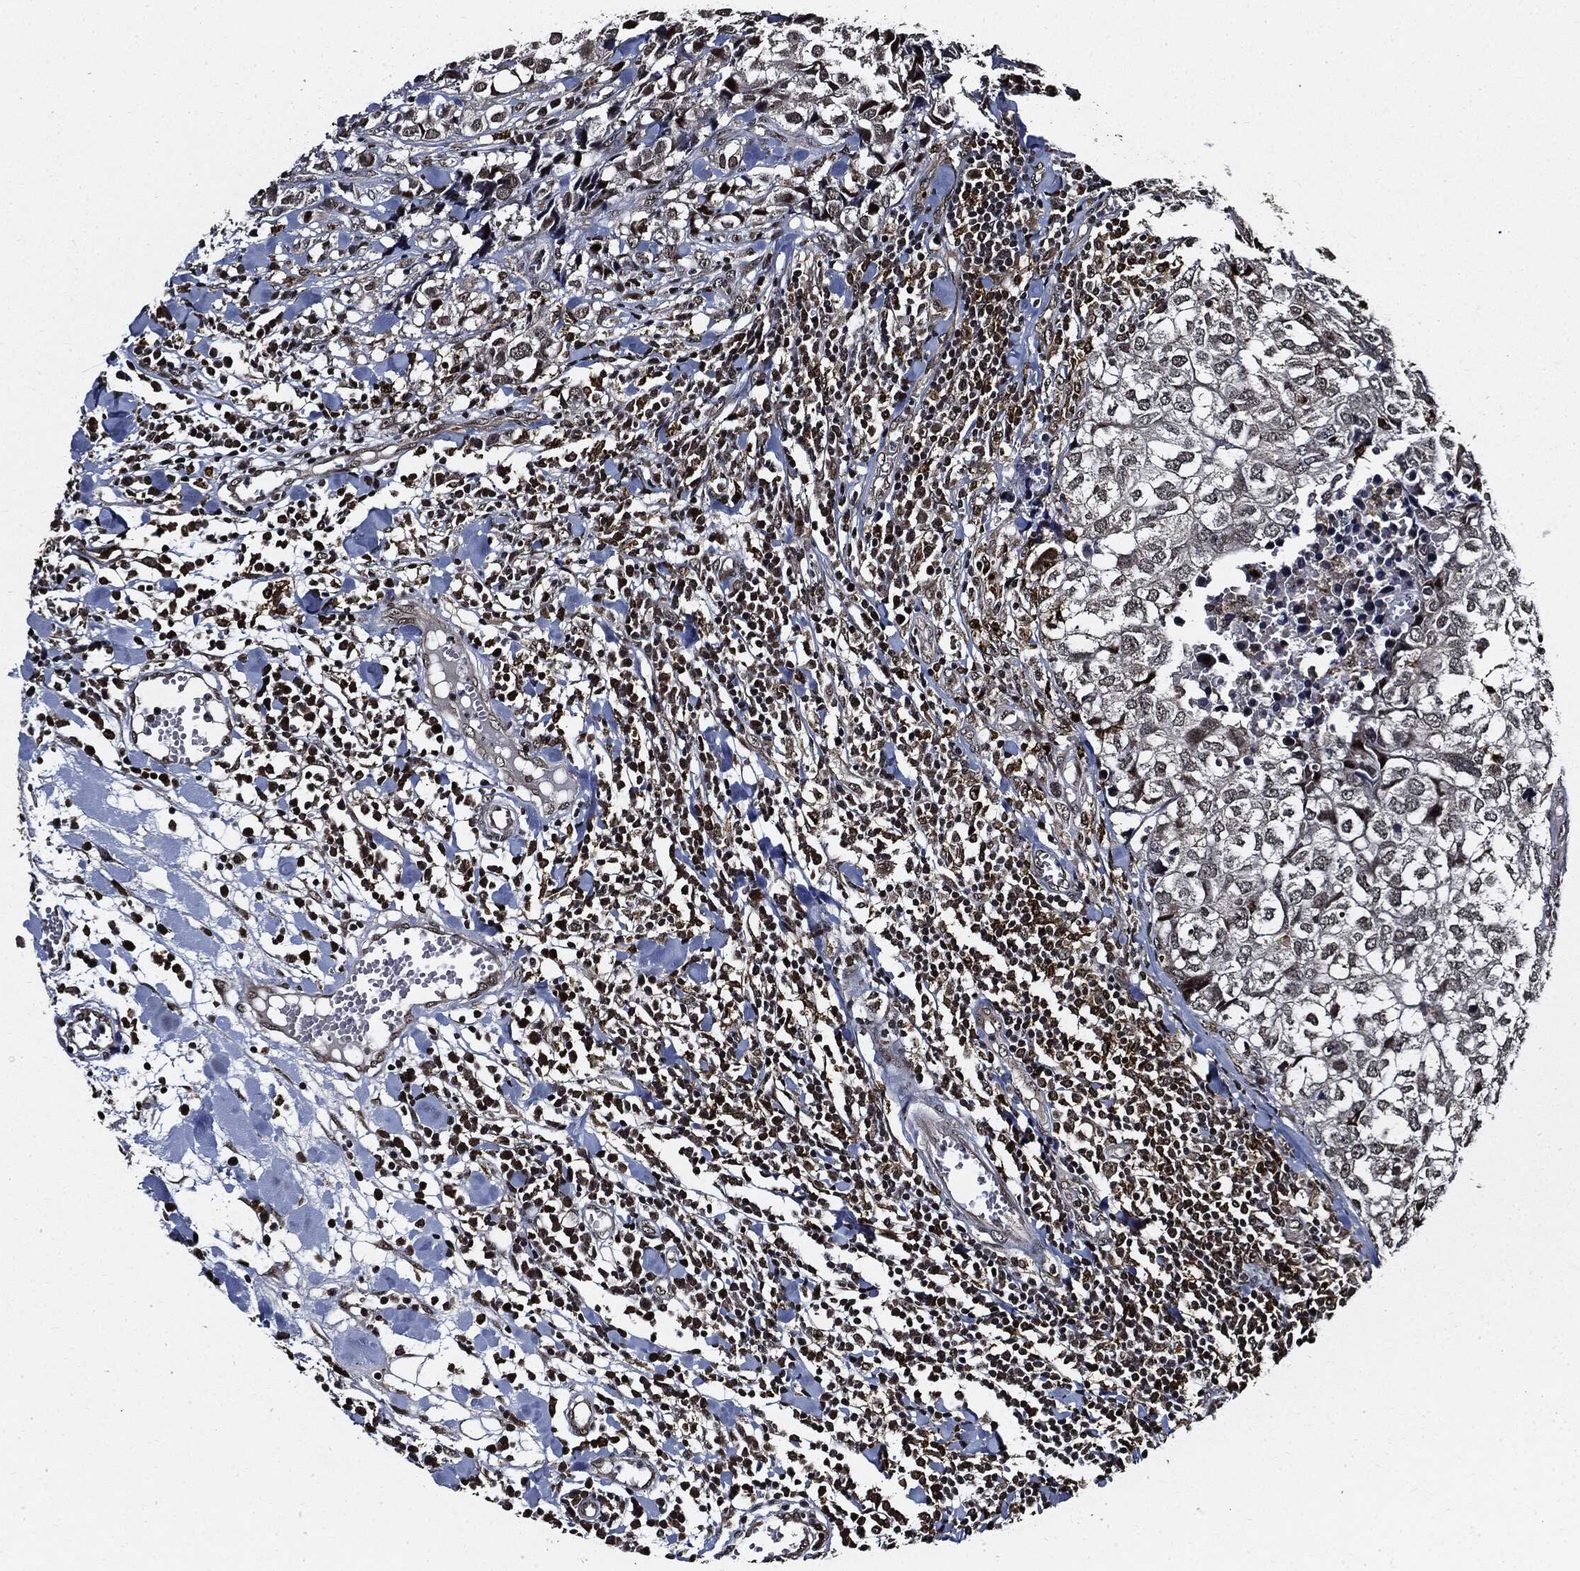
{"staining": {"intensity": "negative", "quantity": "none", "location": "none"}, "tissue": "breast cancer", "cell_type": "Tumor cells", "image_type": "cancer", "snomed": [{"axis": "morphology", "description": "Duct carcinoma"}, {"axis": "topography", "description": "Breast"}], "caption": "There is no significant staining in tumor cells of intraductal carcinoma (breast).", "gene": "SUGT1", "patient": {"sex": "female", "age": 30}}